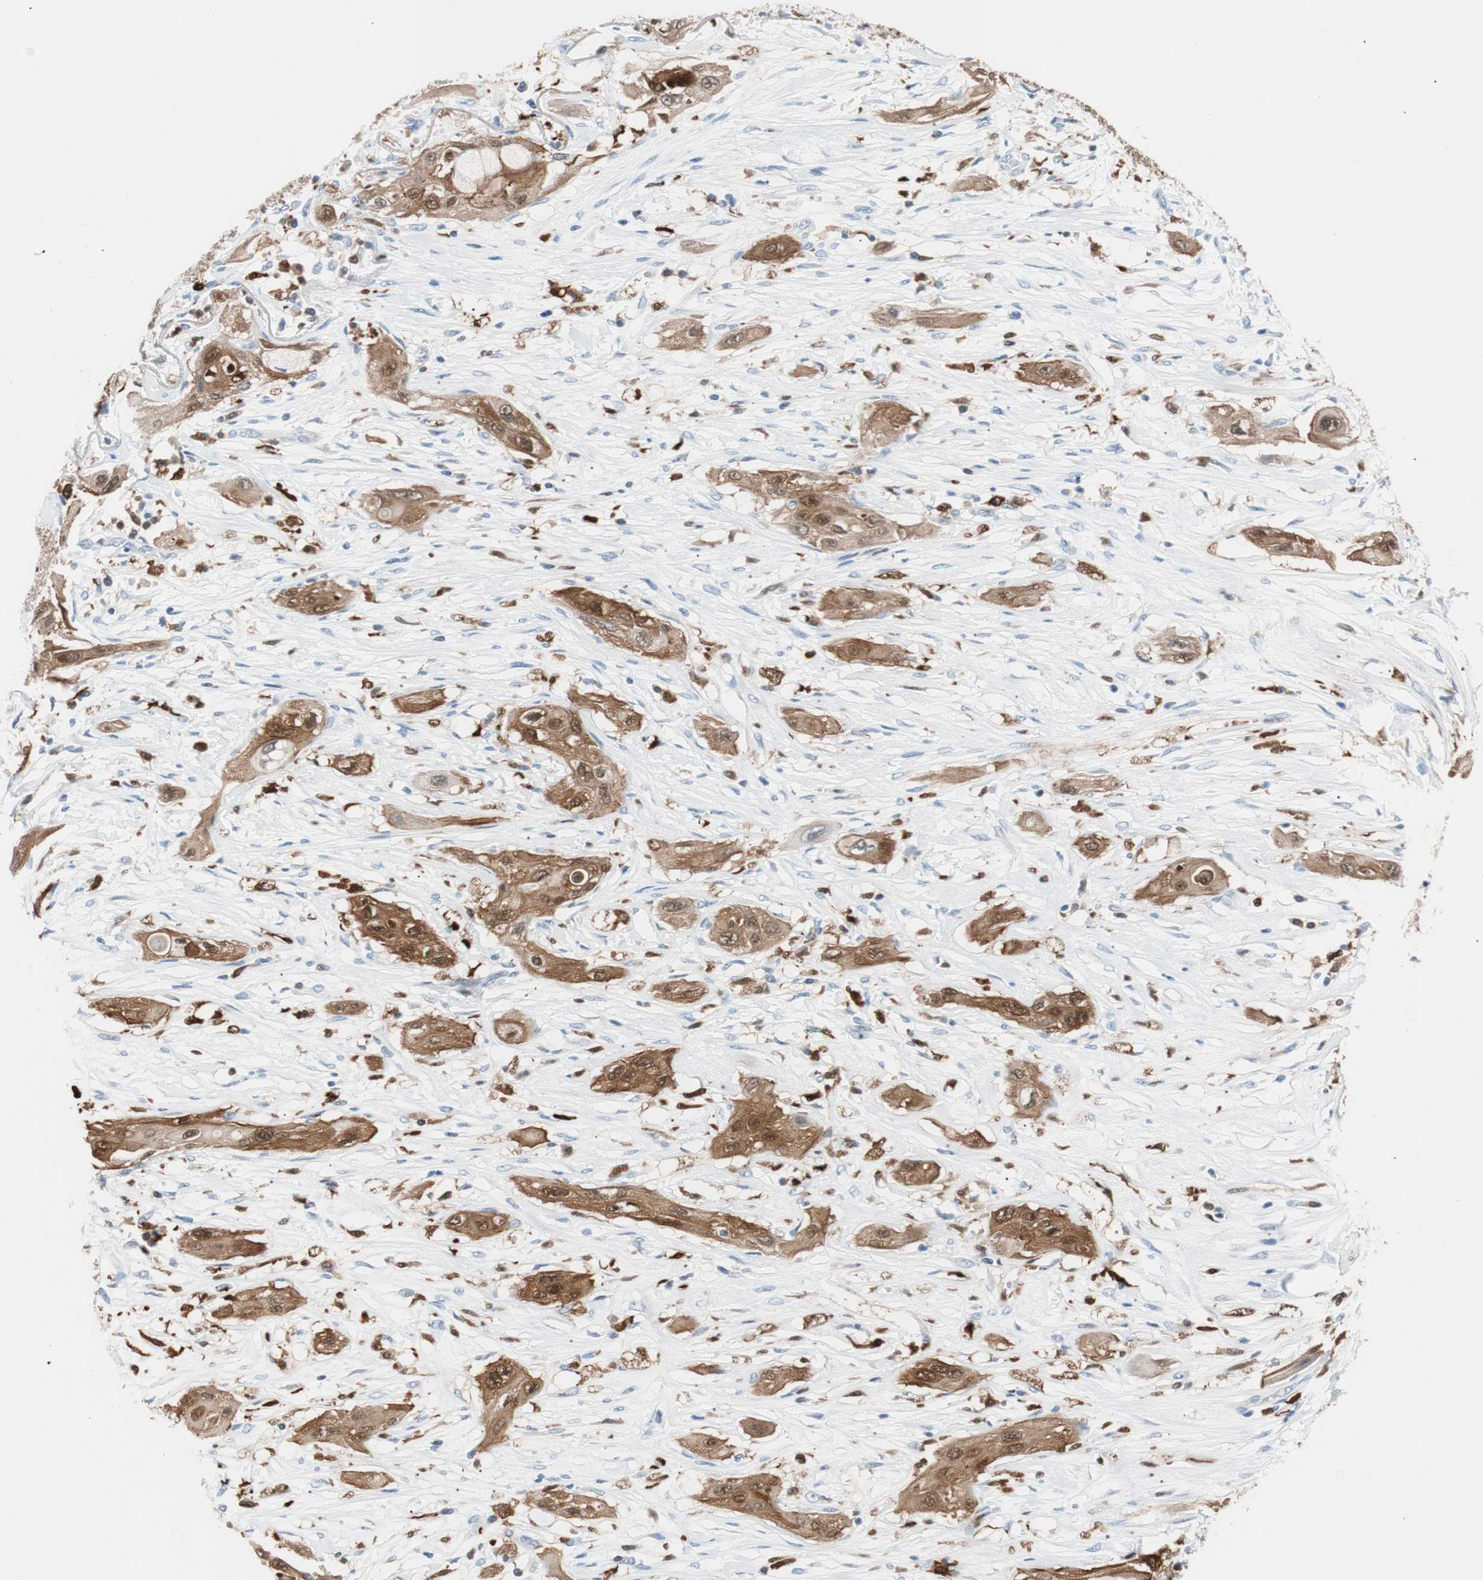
{"staining": {"intensity": "strong", "quantity": ">75%", "location": "cytoplasmic/membranous"}, "tissue": "lung cancer", "cell_type": "Tumor cells", "image_type": "cancer", "snomed": [{"axis": "morphology", "description": "Squamous cell carcinoma, NOS"}, {"axis": "topography", "description": "Lung"}], "caption": "High-magnification brightfield microscopy of lung cancer stained with DAB (brown) and counterstained with hematoxylin (blue). tumor cells exhibit strong cytoplasmic/membranous positivity is seen in about>75% of cells.", "gene": "IL18", "patient": {"sex": "female", "age": 47}}